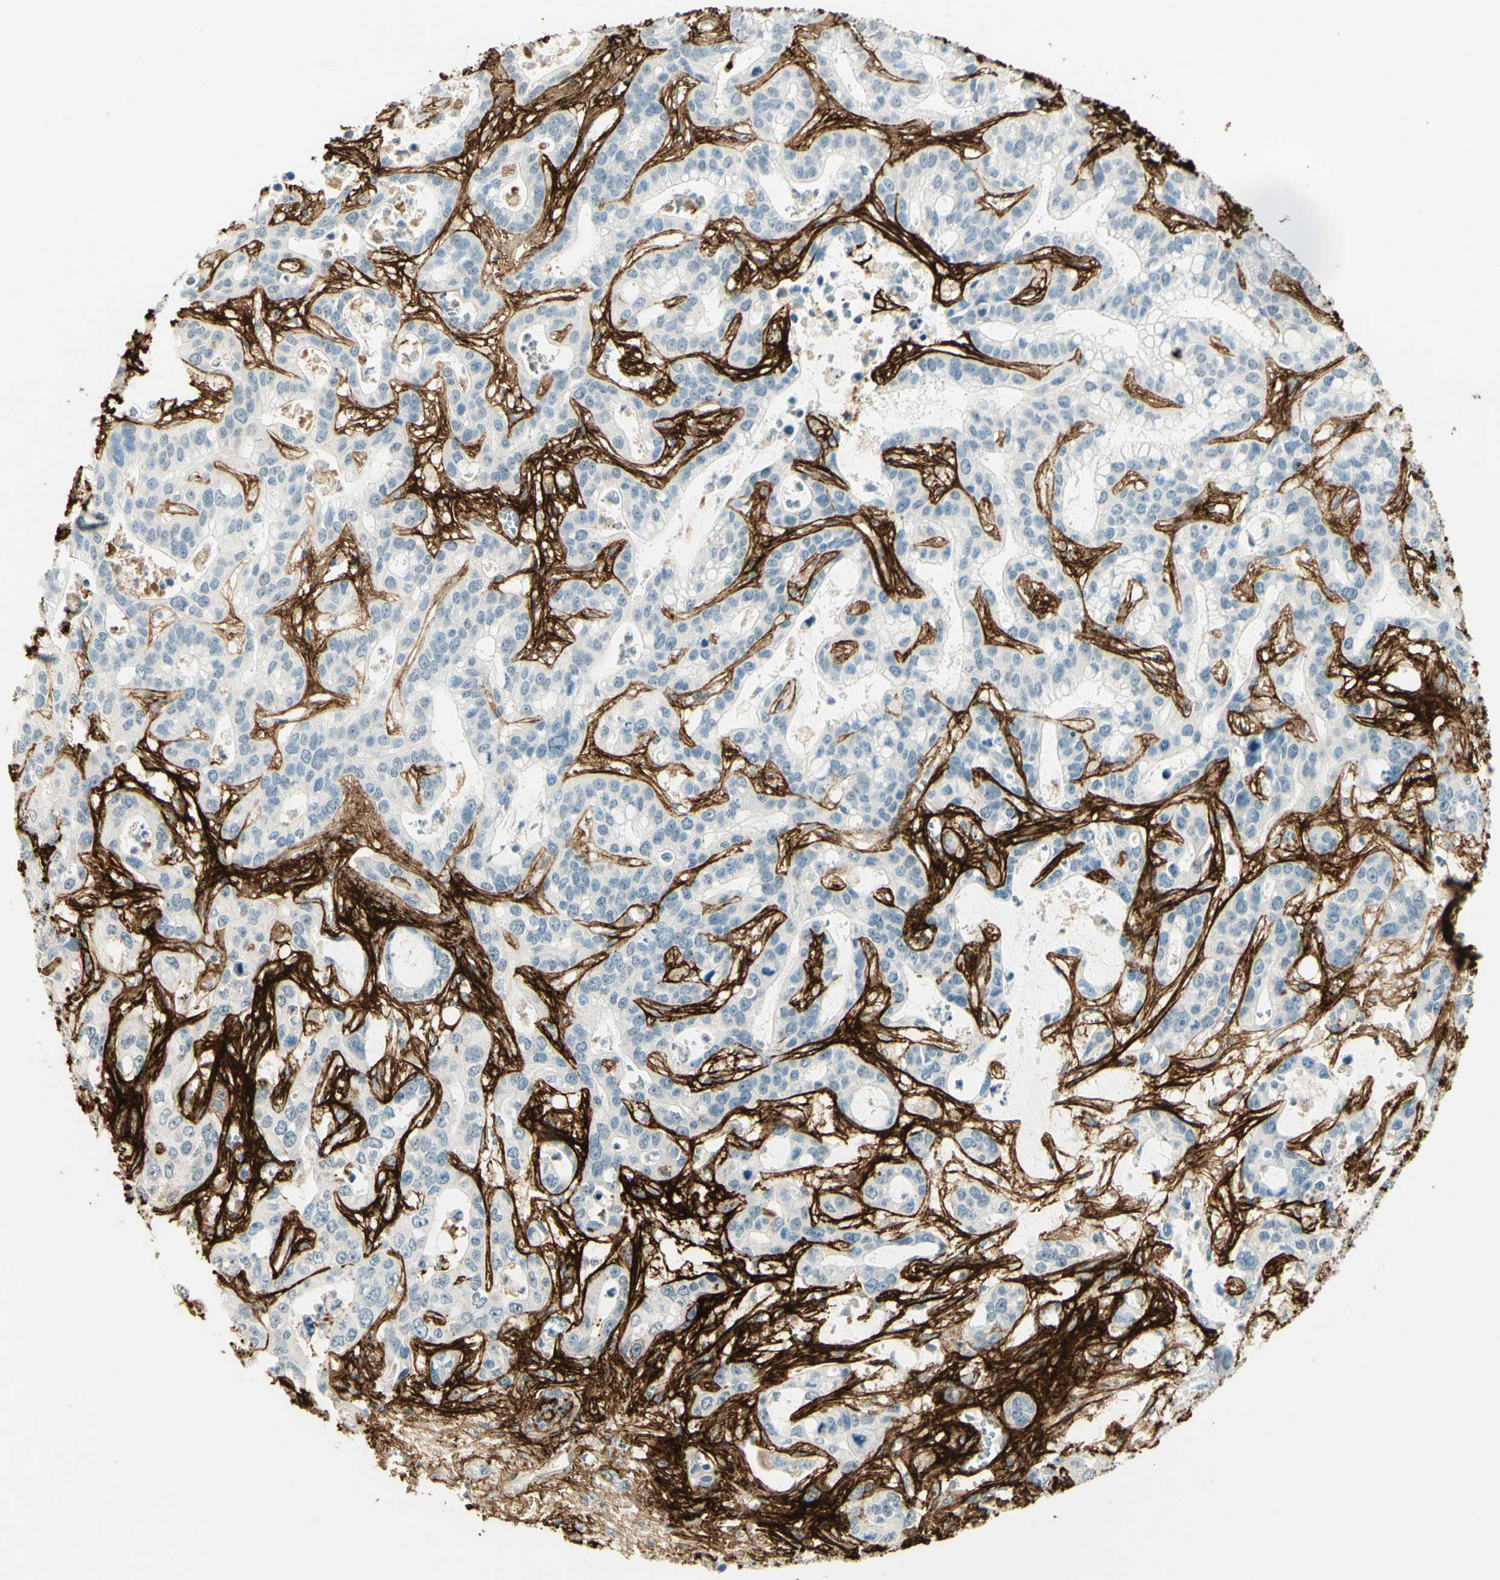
{"staining": {"intensity": "negative", "quantity": "none", "location": "none"}, "tissue": "liver cancer", "cell_type": "Tumor cells", "image_type": "cancer", "snomed": [{"axis": "morphology", "description": "Cholangiocarcinoma"}, {"axis": "topography", "description": "Liver"}], "caption": "DAB (3,3'-diaminobenzidine) immunohistochemical staining of human cholangiocarcinoma (liver) exhibits no significant staining in tumor cells.", "gene": "TNN", "patient": {"sex": "female", "age": 65}}